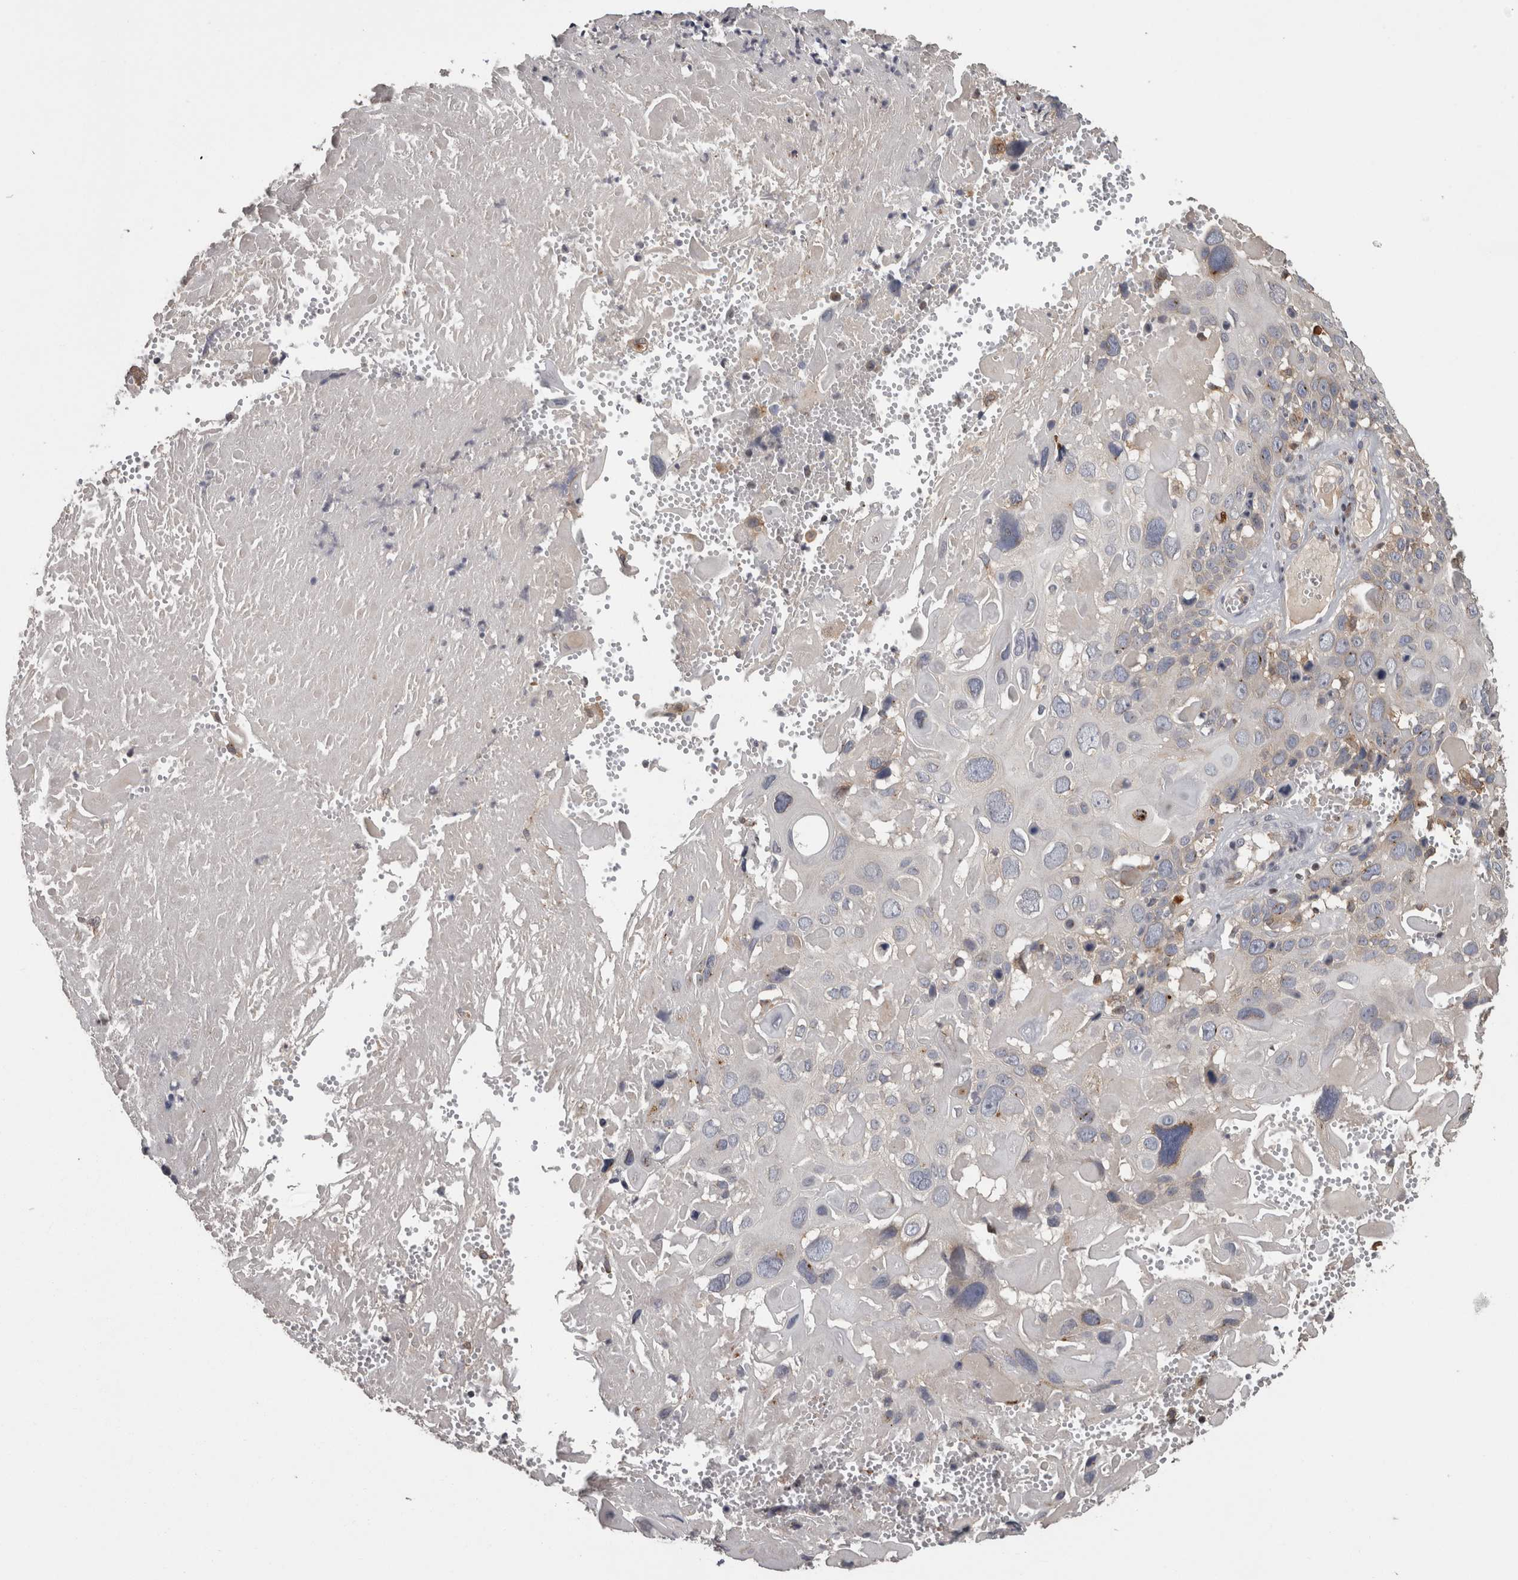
{"staining": {"intensity": "weak", "quantity": "<25%", "location": "cytoplasmic/membranous"}, "tissue": "cervical cancer", "cell_type": "Tumor cells", "image_type": "cancer", "snomed": [{"axis": "morphology", "description": "Squamous cell carcinoma, NOS"}, {"axis": "topography", "description": "Cervix"}], "caption": "Tumor cells show no significant expression in cervical cancer (squamous cell carcinoma).", "gene": "PCM1", "patient": {"sex": "female", "age": 74}}